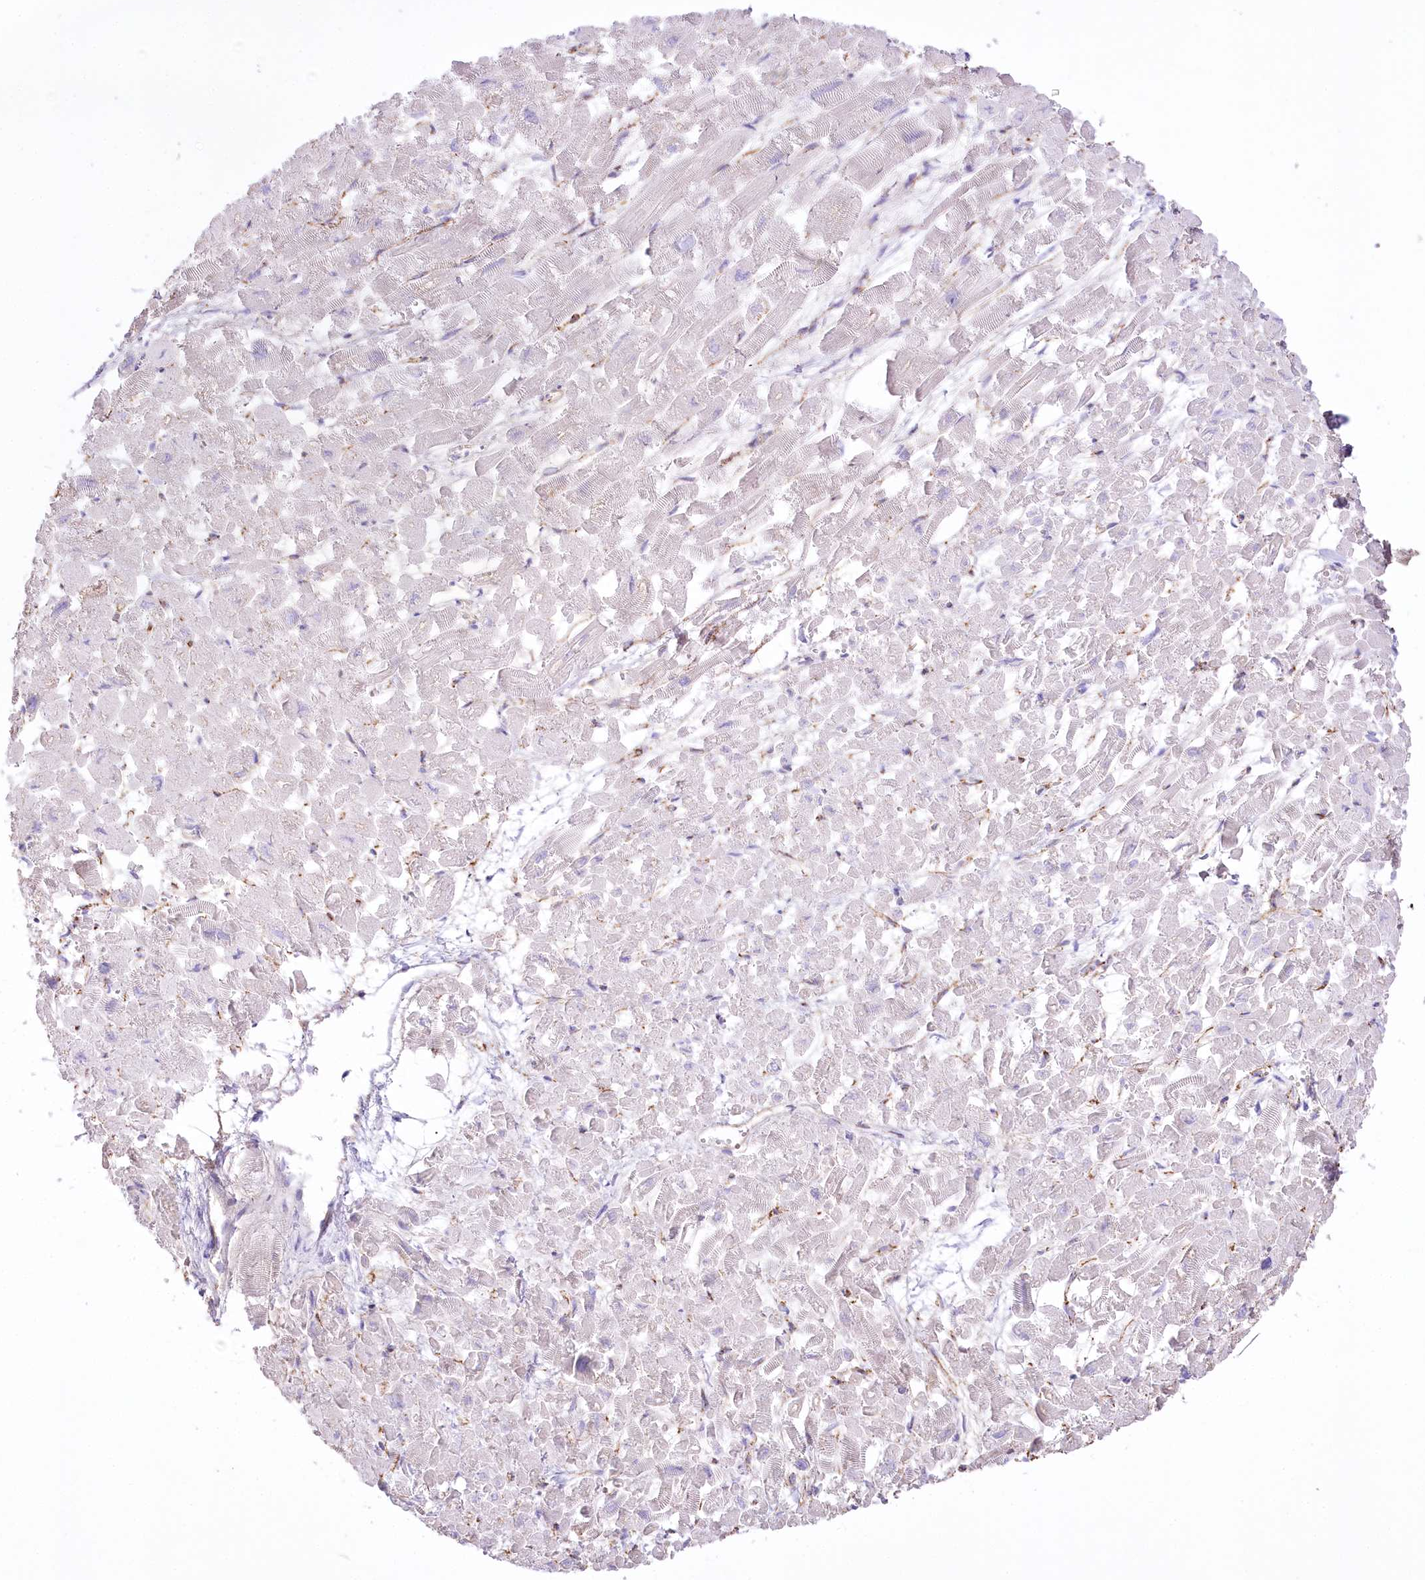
{"staining": {"intensity": "moderate", "quantity": "<25%", "location": "cytoplasmic/membranous"}, "tissue": "heart muscle", "cell_type": "Cardiomyocytes", "image_type": "normal", "snomed": [{"axis": "morphology", "description": "Normal tissue, NOS"}, {"axis": "topography", "description": "Heart"}], "caption": "An immunohistochemistry (IHC) histopathology image of normal tissue is shown. Protein staining in brown highlights moderate cytoplasmic/membranous positivity in heart muscle within cardiomyocytes.", "gene": "FAM216A", "patient": {"sex": "male", "age": 54}}